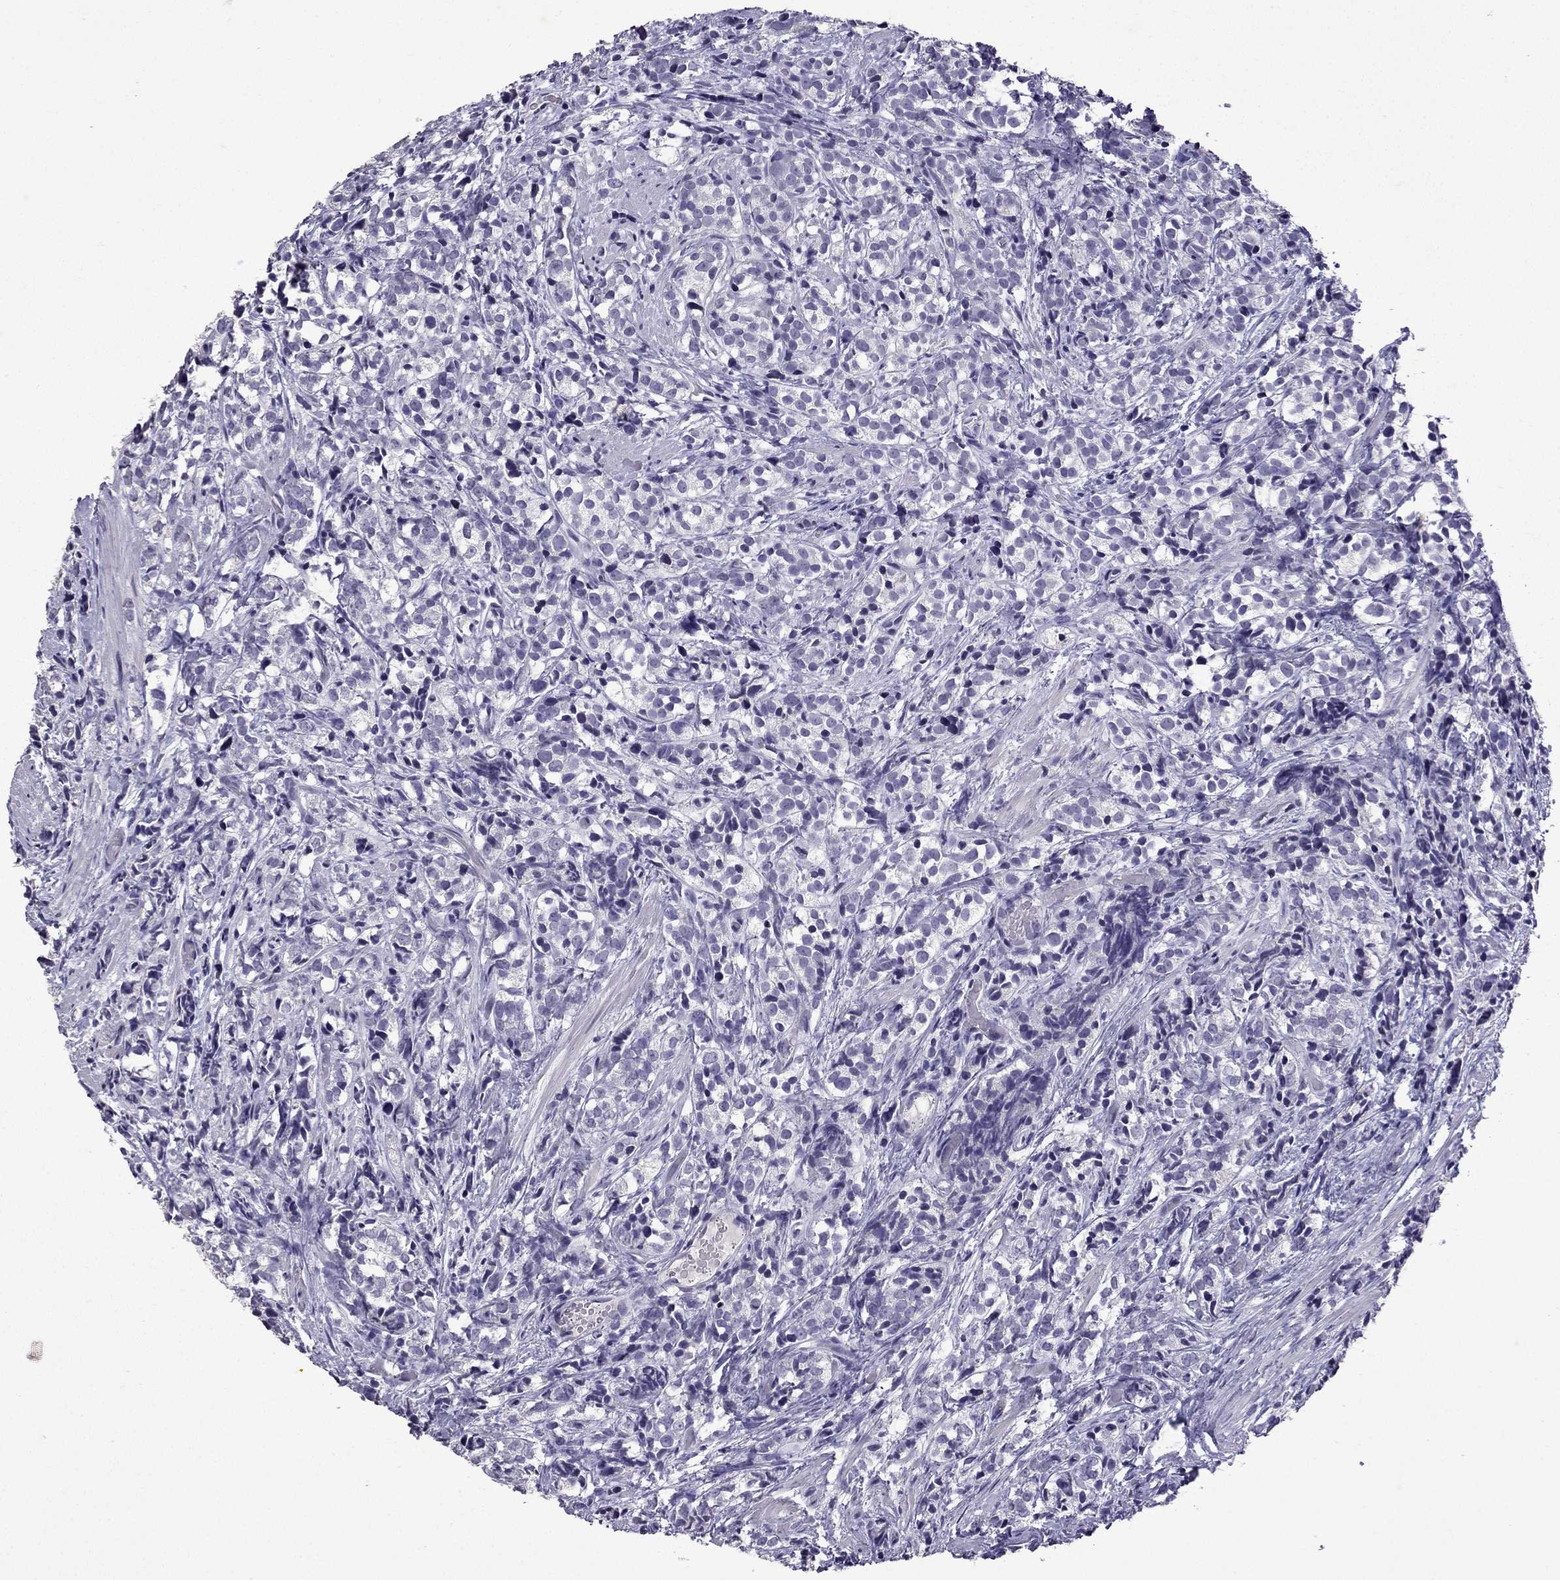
{"staining": {"intensity": "negative", "quantity": "none", "location": "none"}, "tissue": "prostate cancer", "cell_type": "Tumor cells", "image_type": "cancer", "snomed": [{"axis": "morphology", "description": "Adenocarcinoma, High grade"}, {"axis": "topography", "description": "Prostate"}], "caption": "Human prostate adenocarcinoma (high-grade) stained for a protein using immunohistochemistry demonstrates no positivity in tumor cells.", "gene": "TTN", "patient": {"sex": "male", "age": 53}}